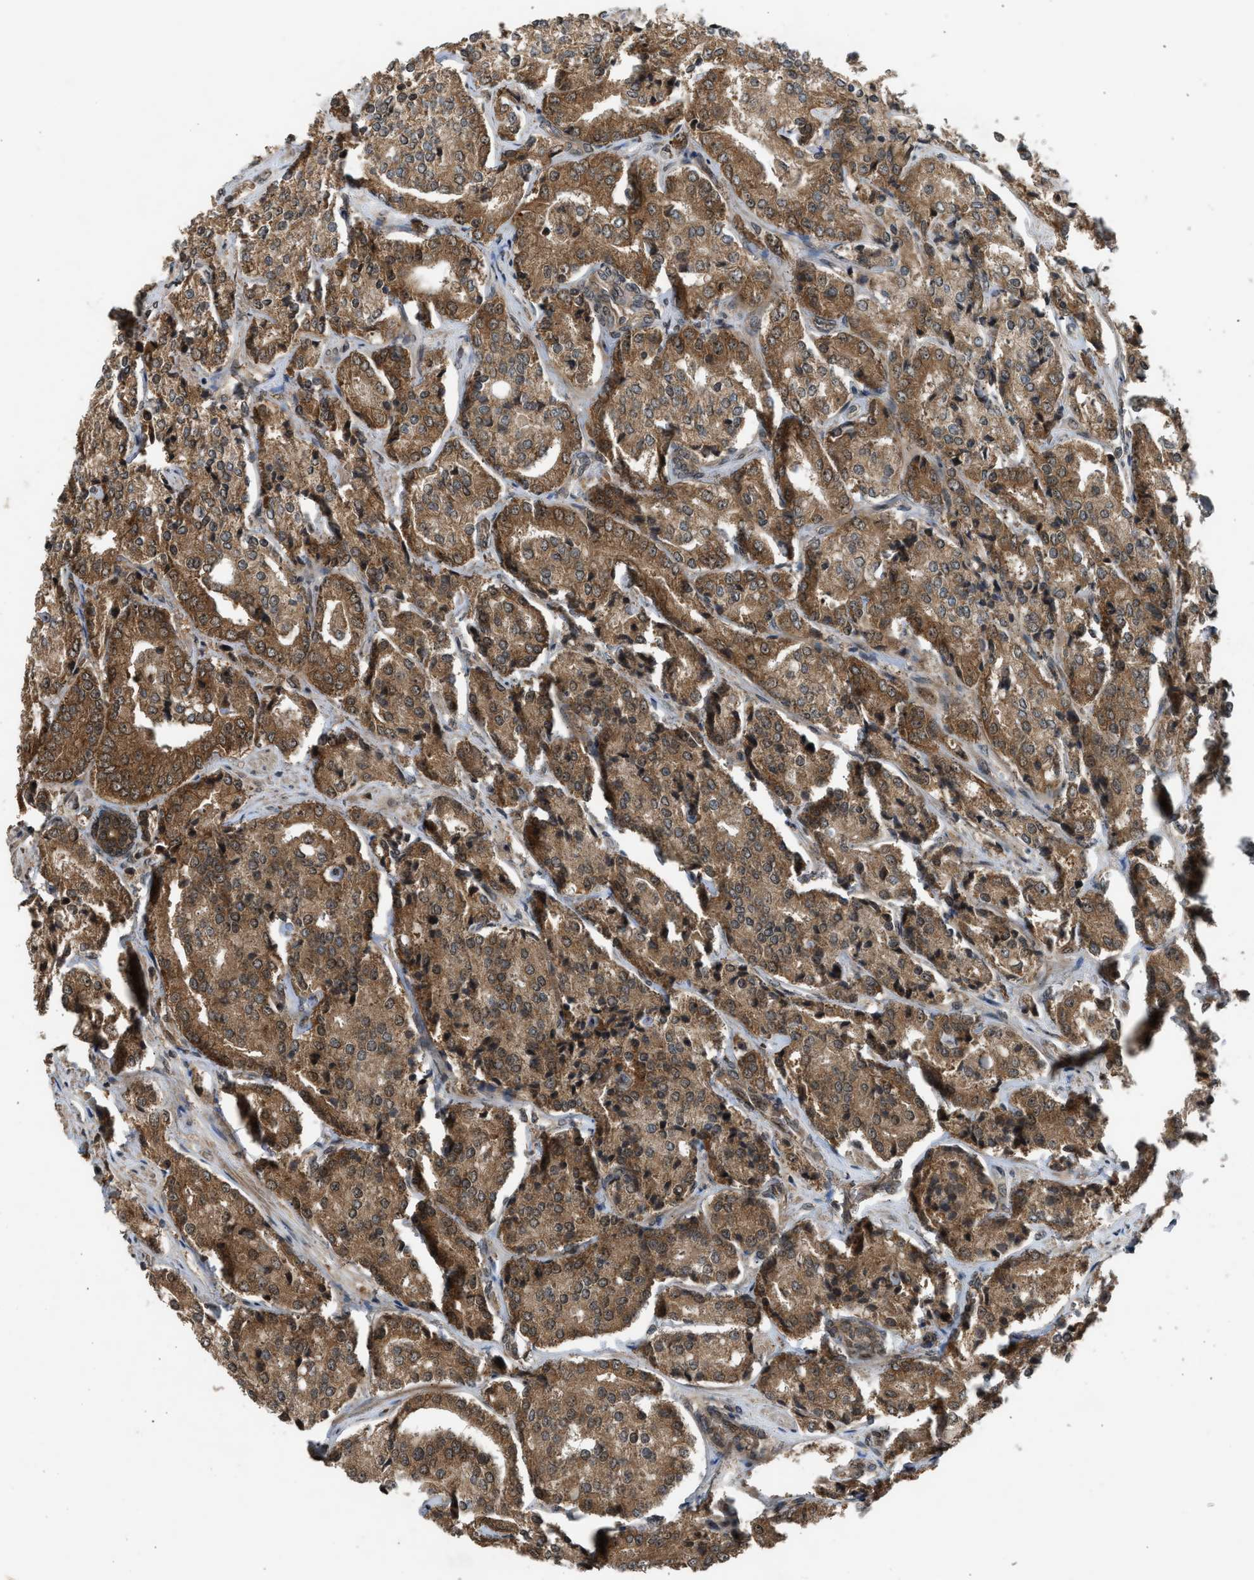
{"staining": {"intensity": "moderate", "quantity": ">75%", "location": "cytoplasmic/membranous"}, "tissue": "prostate cancer", "cell_type": "Tumor cells", "image_type": "cancer", "snomed": [{"axis": "morphology", "description": "Adenocarcinoma, High grade"}, {"axis": "topography", "description": "Prostate"}], "caption": "Prostate cancer (high-grade adenocarcinoma) stained with a protein marker exhibits moderate staining in tumor cells.", "gene": "TXNL1", "patient": {"sex": "male", "age": 65}}